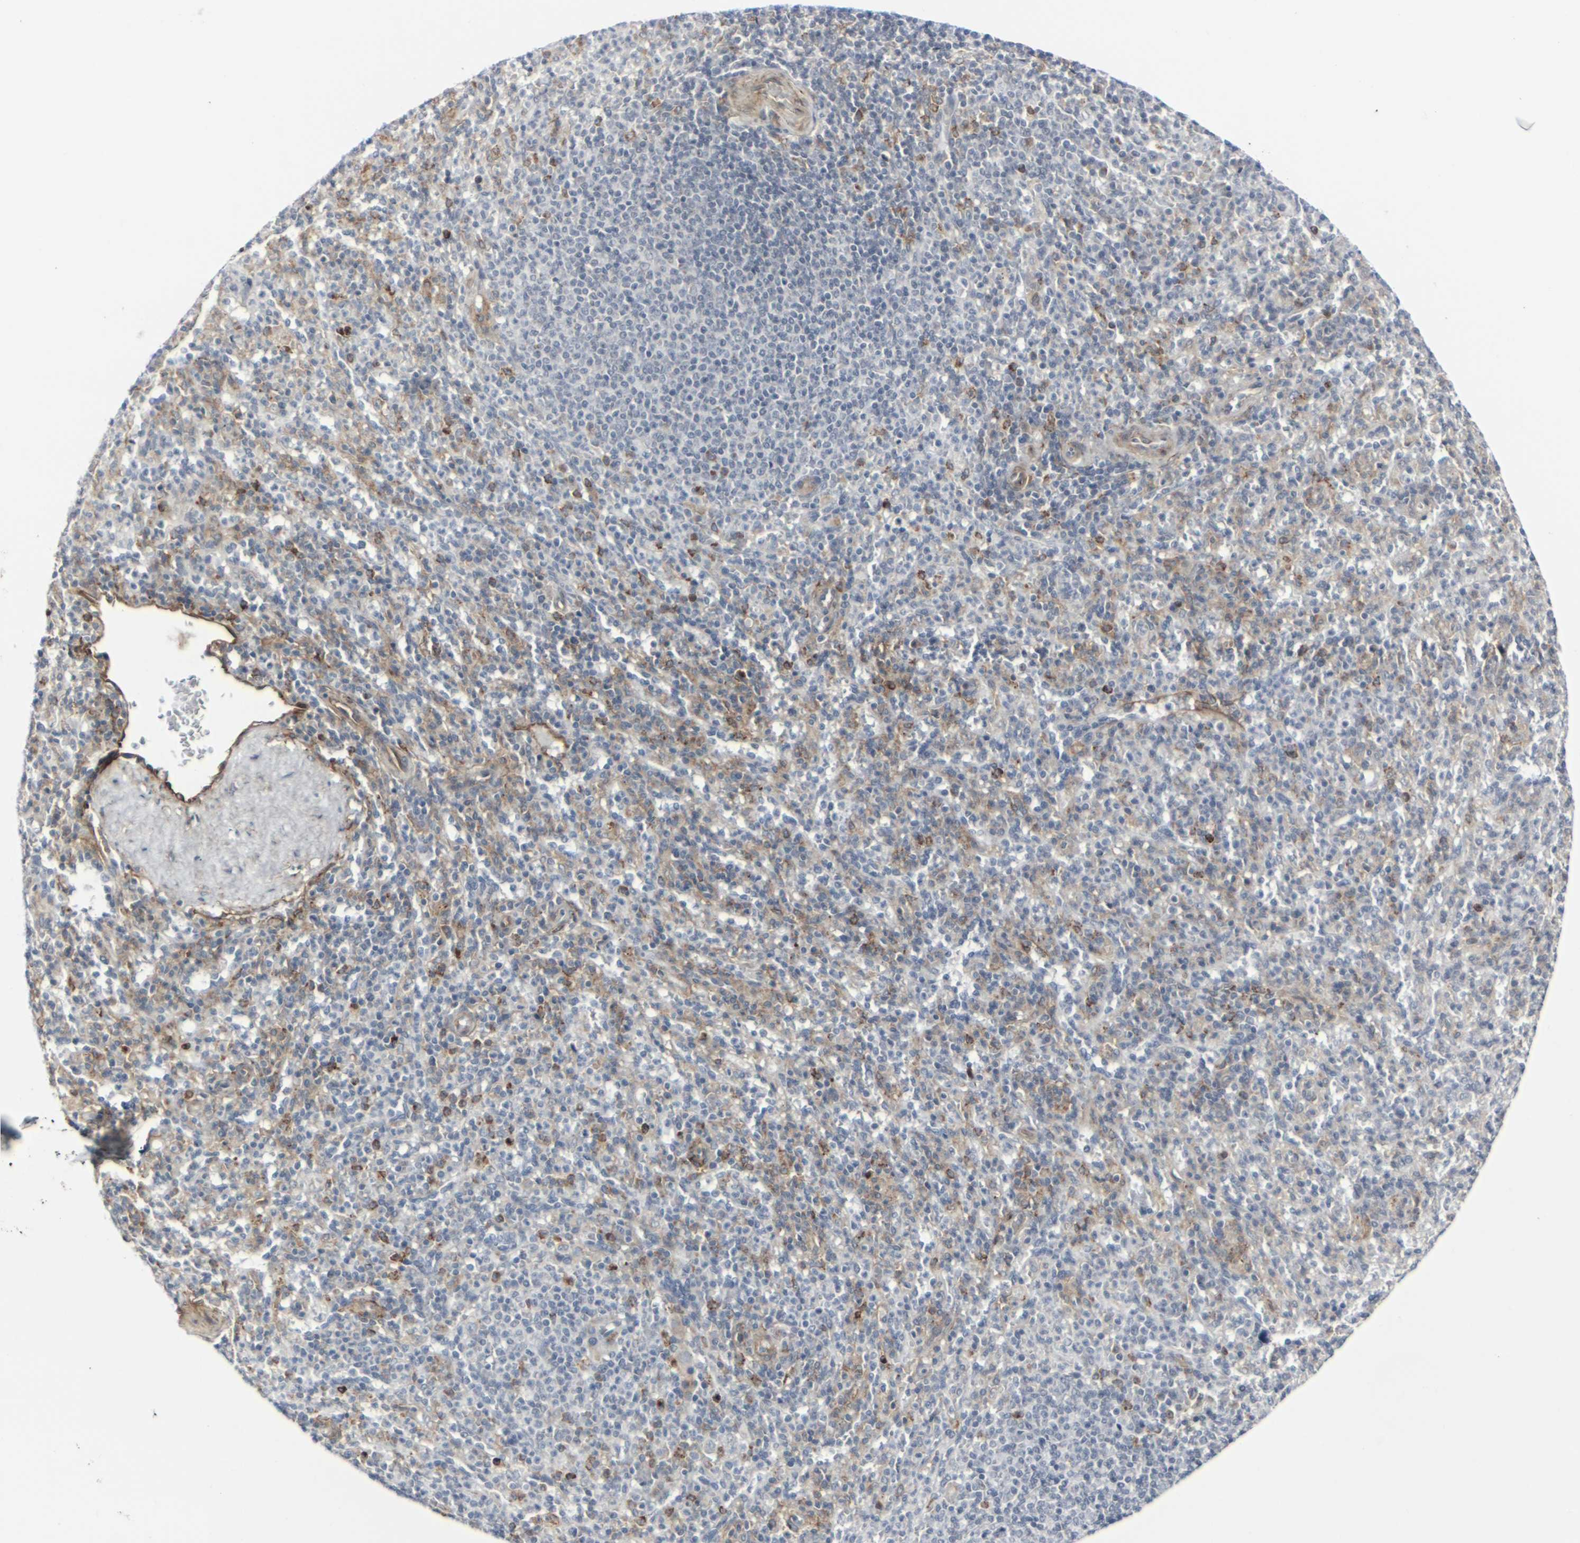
{"staining": {"intensity": "weak", "quantity": "25%-75%", "location": "cytoplasmic/membranous"}, "tissue": "spleen", "cell_type": "Cells in red pulp", "image_type": "normal", "snomed": [{"axis": "morphology", "description": "Normal tissue, NOS"}, {"axis": "topography", "description": "Spleen"}], "caption": "The histopathology image reveals immunohistochemical staining of normal spleen. There is weak cytoplasmic/membranous positivity is appreciated in approximately 25%-75% of cells in red pulp.", "gene": "MYOF", "patient": {"sex": "male", "age": 36}}